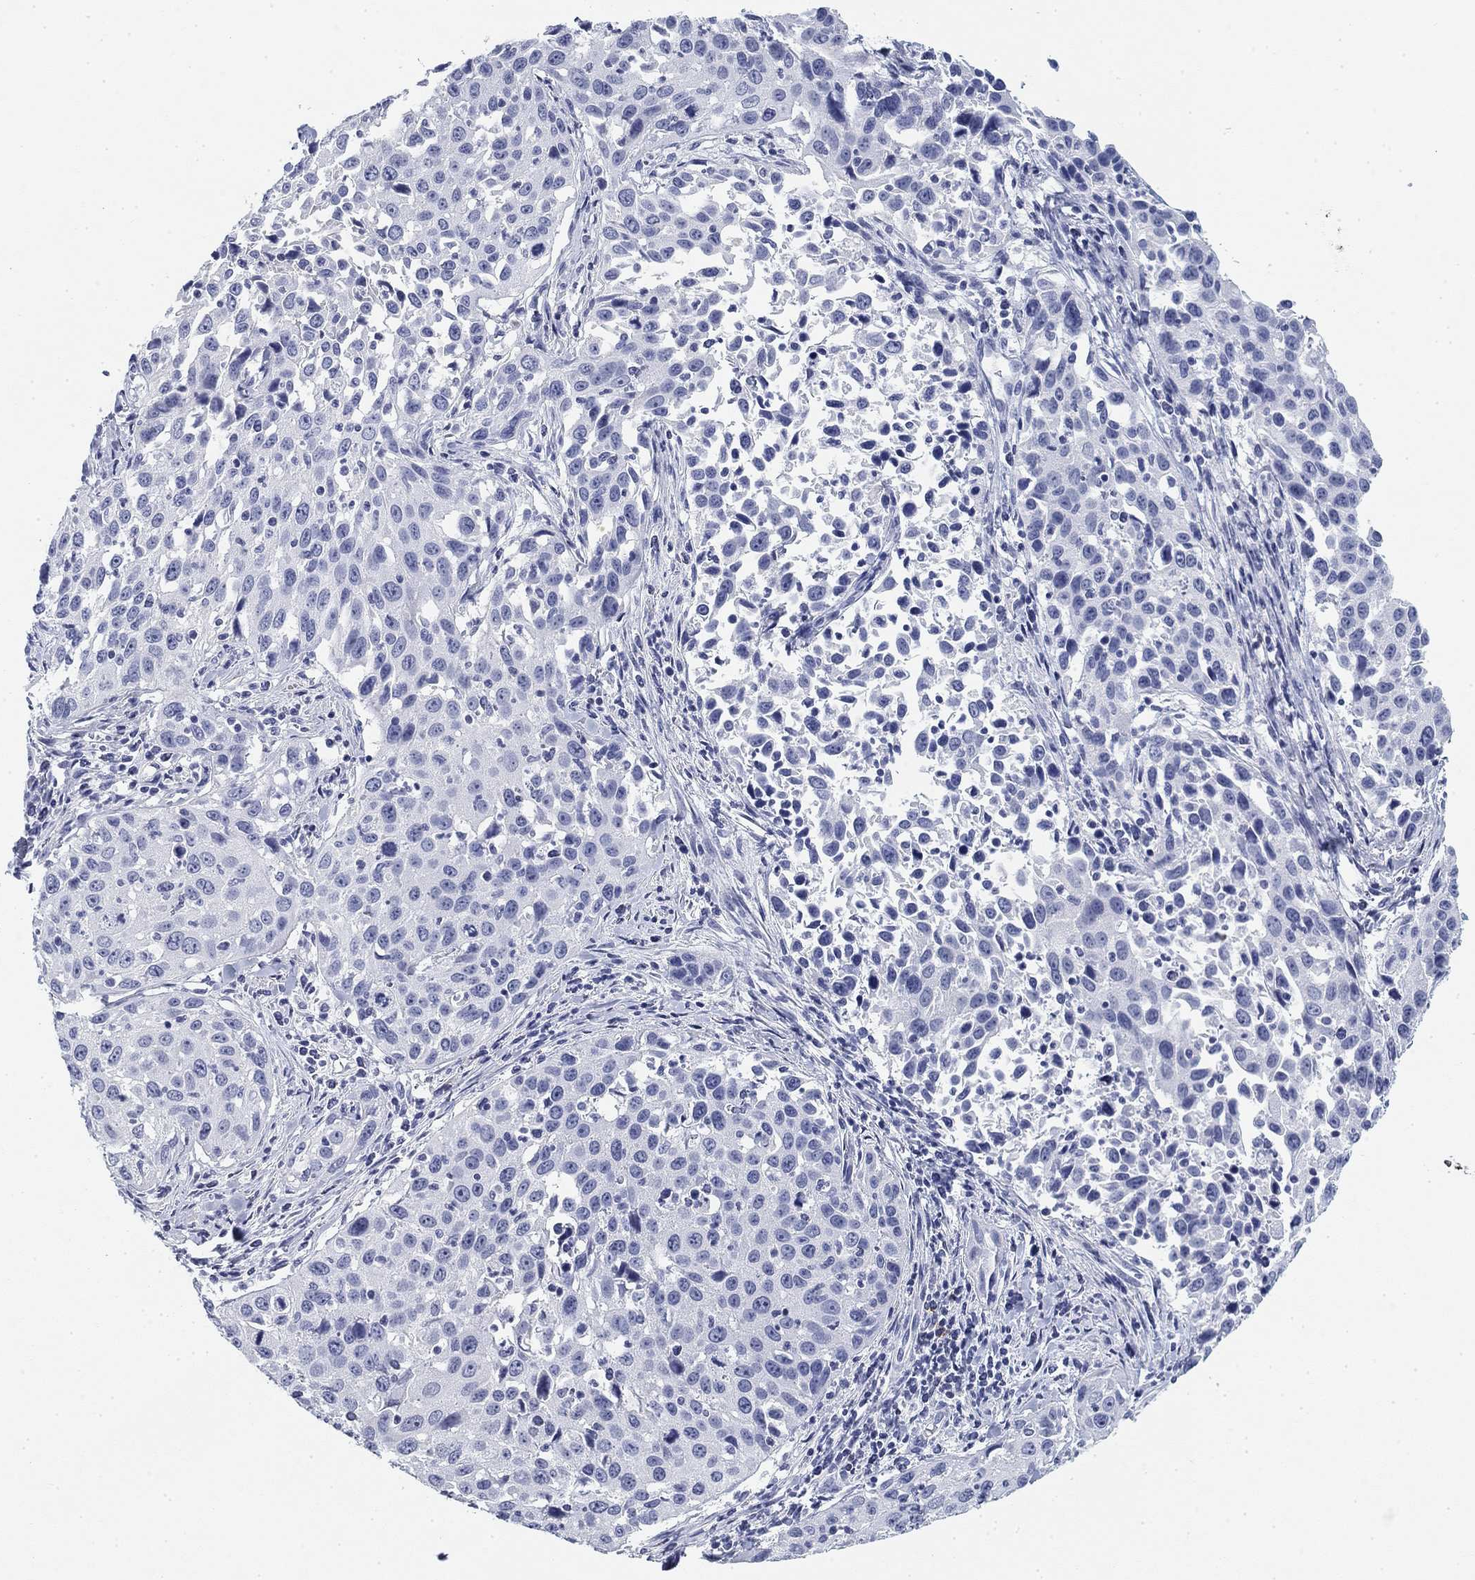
{"staining": {"intensity": "negative", "quantity": "none", "location": "none"}, "tissue": "cervical cancer", "cell_type": "Tumor cells", "image_type": "cancer", "snomed": [{"axis": "morphology", "description": "Squamous cell carcinoma, NOS"}, {"axis": "topography", "description": "Cervix"}], "caption": "Cervical squamous cell carcinoma was stained to show a protein in brown. There is no significant positivity in tumor cells. (DAB (3,3'-diaminobenzidine) immunohistochemistry (IHC) visualized using brightfield microscopy, high magnification).", "gene": "CD79B", "patient": {"sex": "female", "age": 26}}